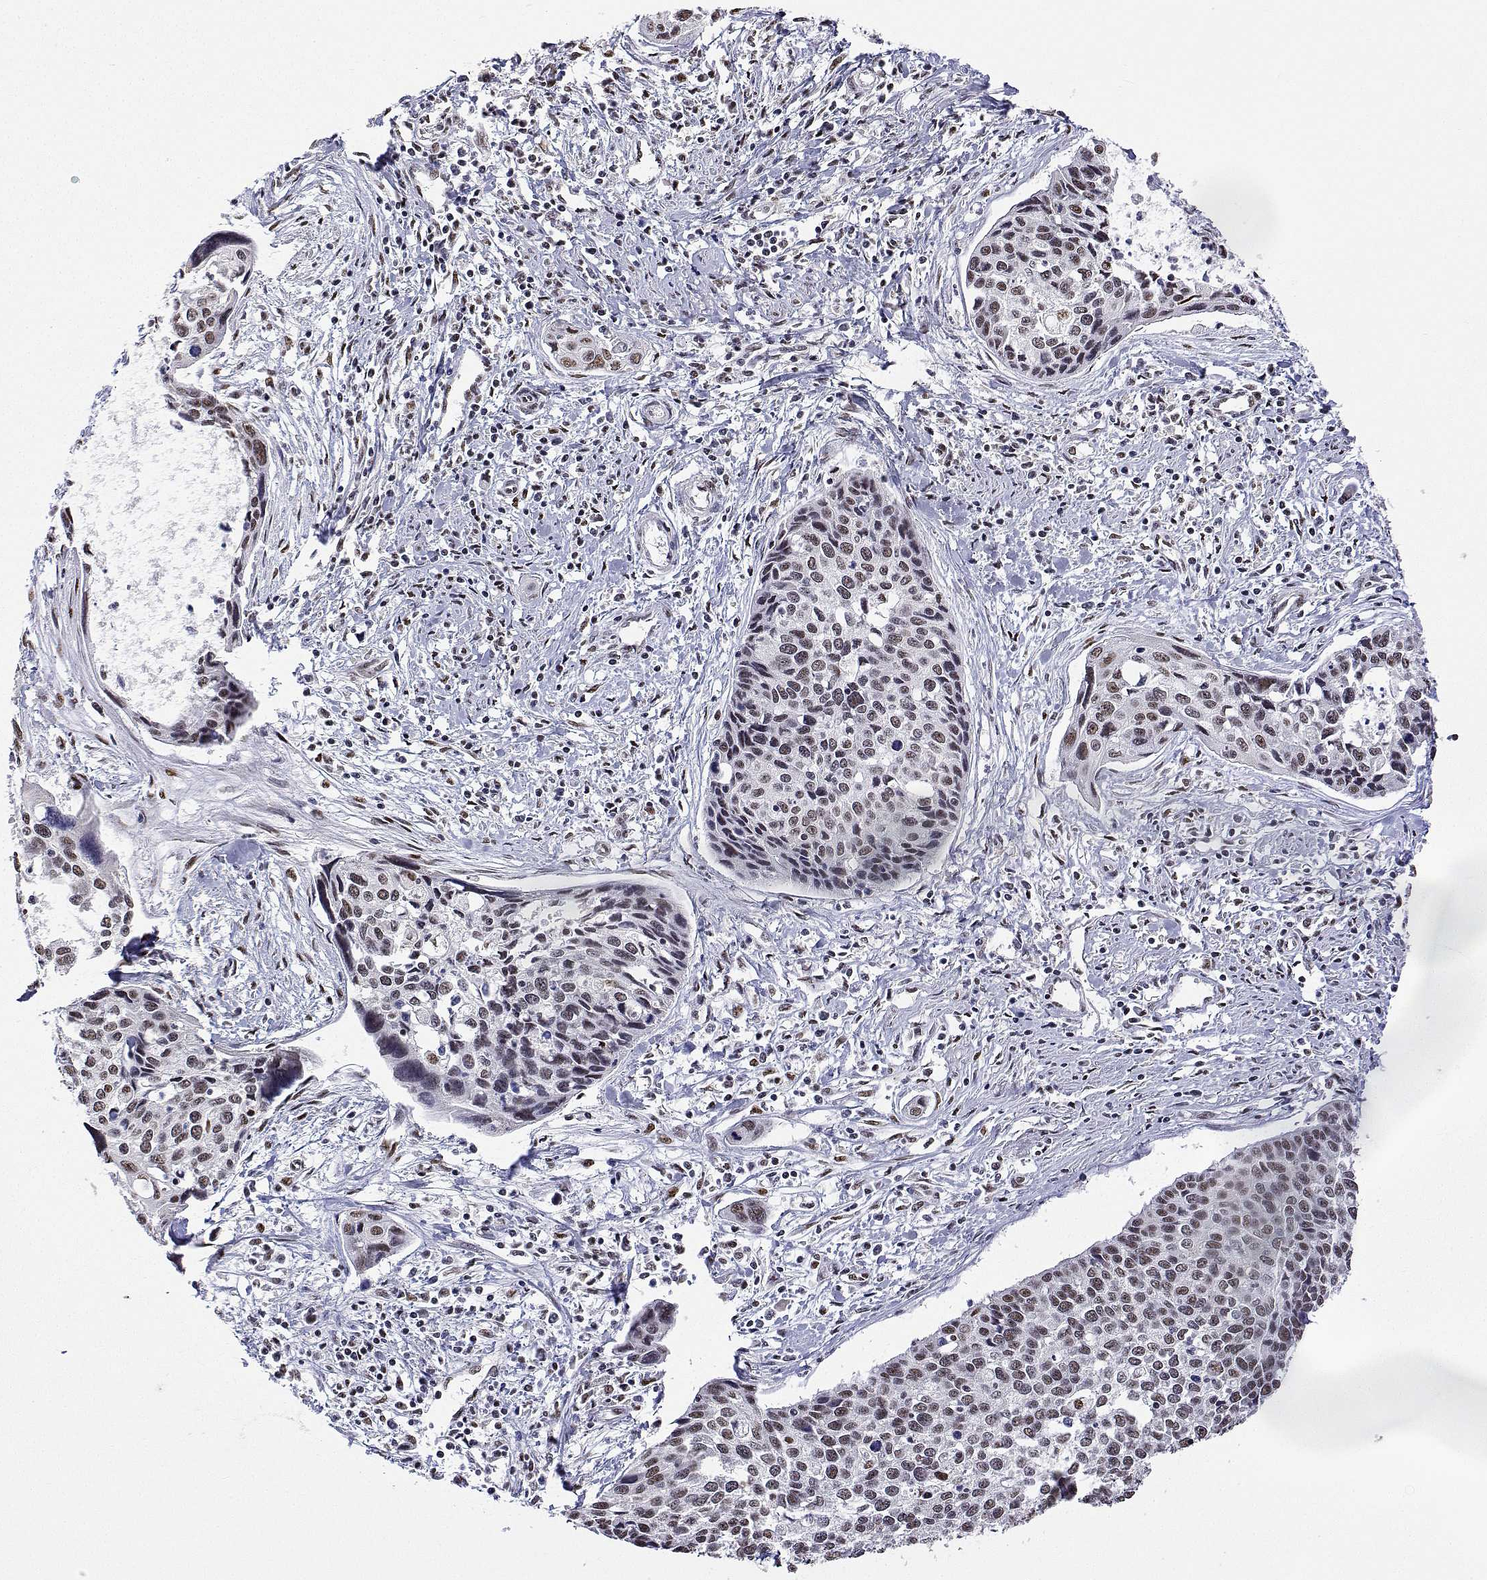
{"staining": {"intensity": "weak", "quantity": "25%-75%", "location": "nuclear"}, "tissue": "cervical cancer", "cell_type": "Tumor cells", "image_type": "cancer", "snomed": [{"axis": "morphology", "description": "Squamous cell carcinoma, NOS"}, {"axis": "topography", "description": "Cervix"}], "caption": "An image of human cervical squamous cell carcinoma stained for a protein shows weak nuclear brown staining in tumor cells.", "gene": "ADAR", "patient": {"sex": "female", "age": 31}}